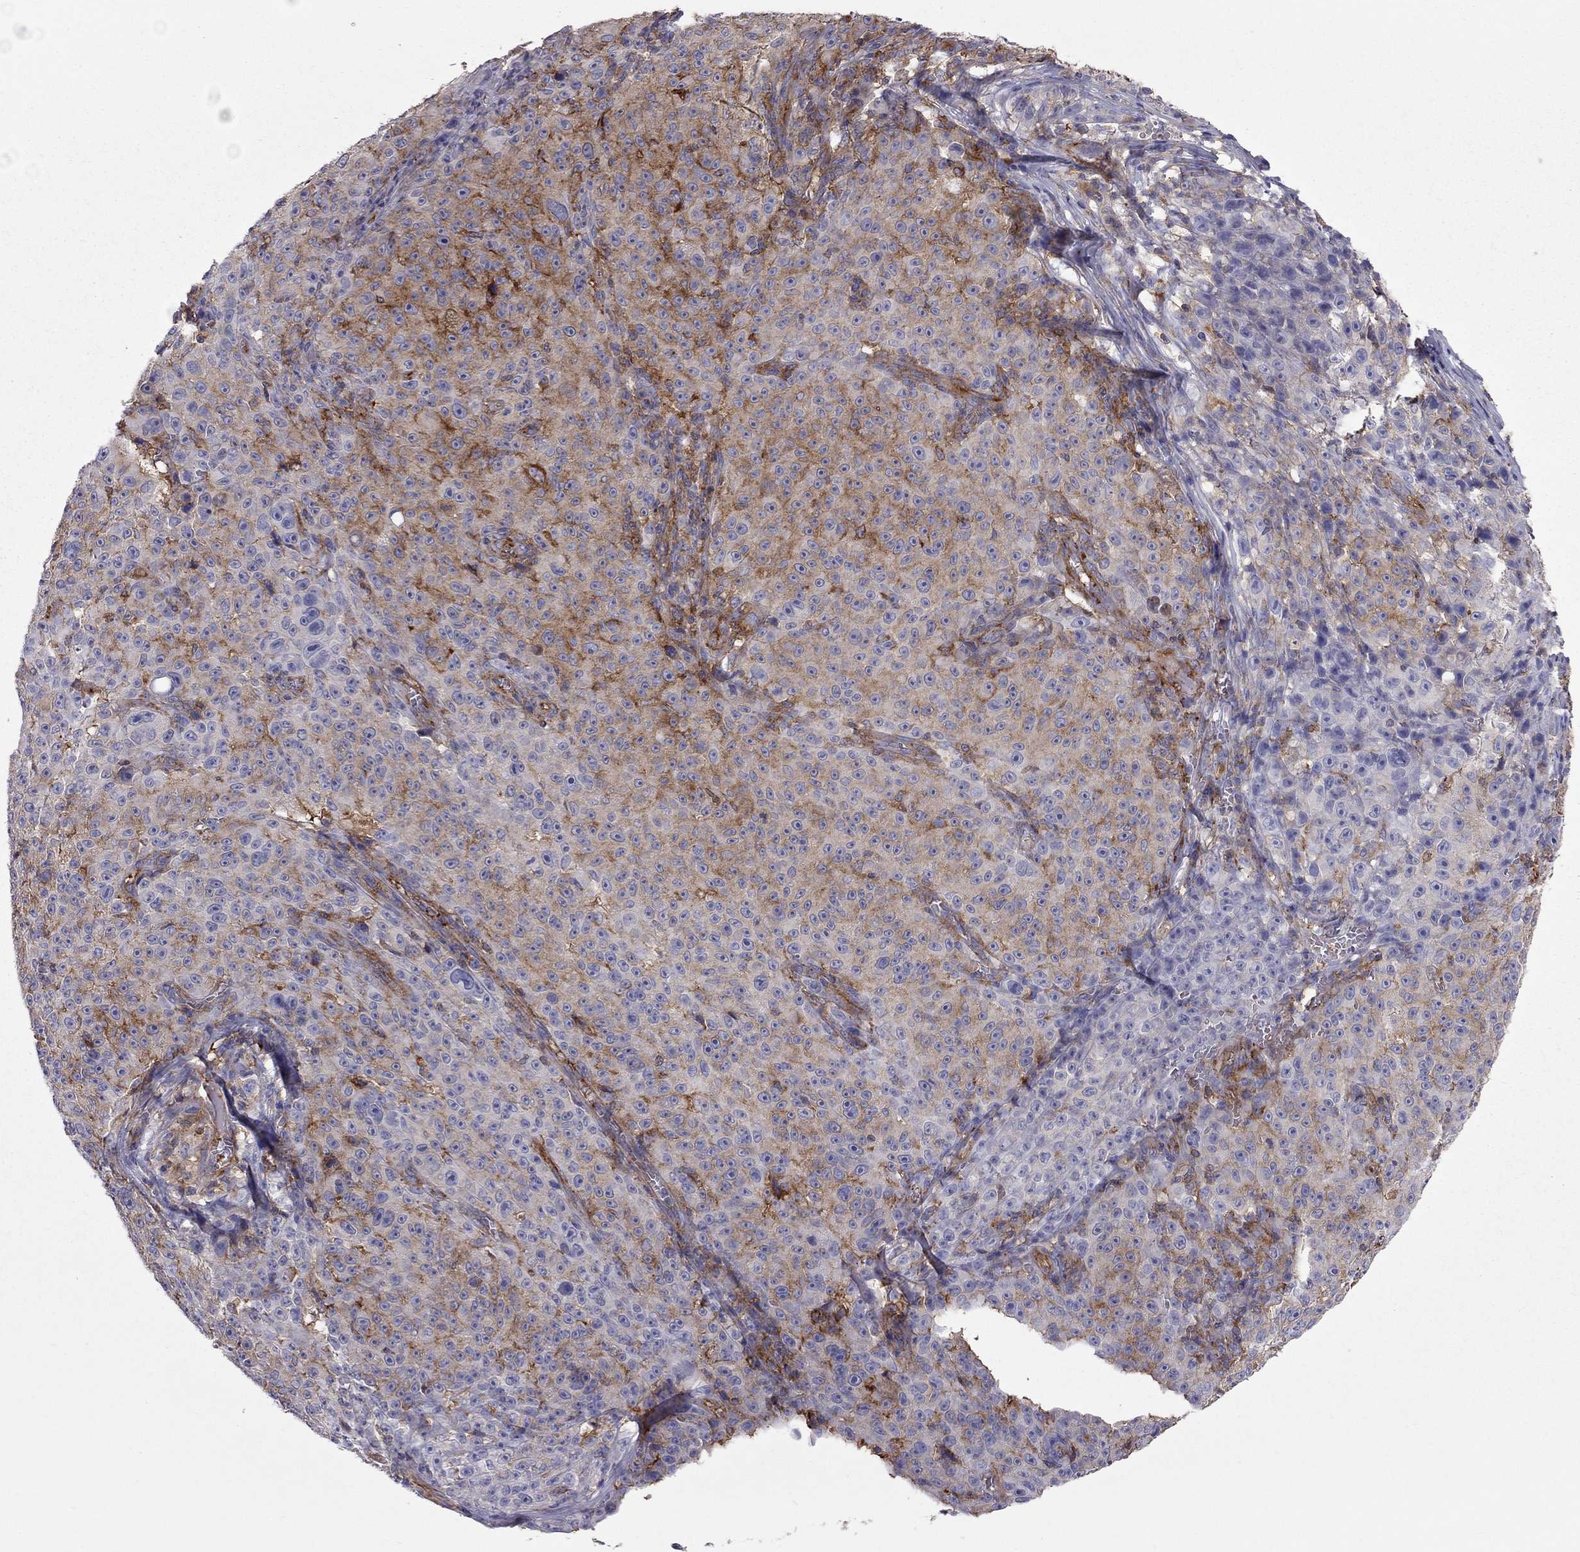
{"staining": {"intensity": "strong", "quantity": "25%-75%", "location": "cytoplasmic/membranous"}, "tissue": "melanoma", "cell_type": "Tumor cells", "image_type": "cancer", "snomed": [{"axis": "morphology", "description": "Malignant melanoma, NOS"}, {"axis": "topography", "description": "Skin"}], "caption": "DAB immunohistochemical staining of melanoma displays strong cytoplasmic/membranous protein positivity in about 25%-75% of tumor cells.", "gene": "EIF4E3", "patient": {"sex": "female", "age": 82}}